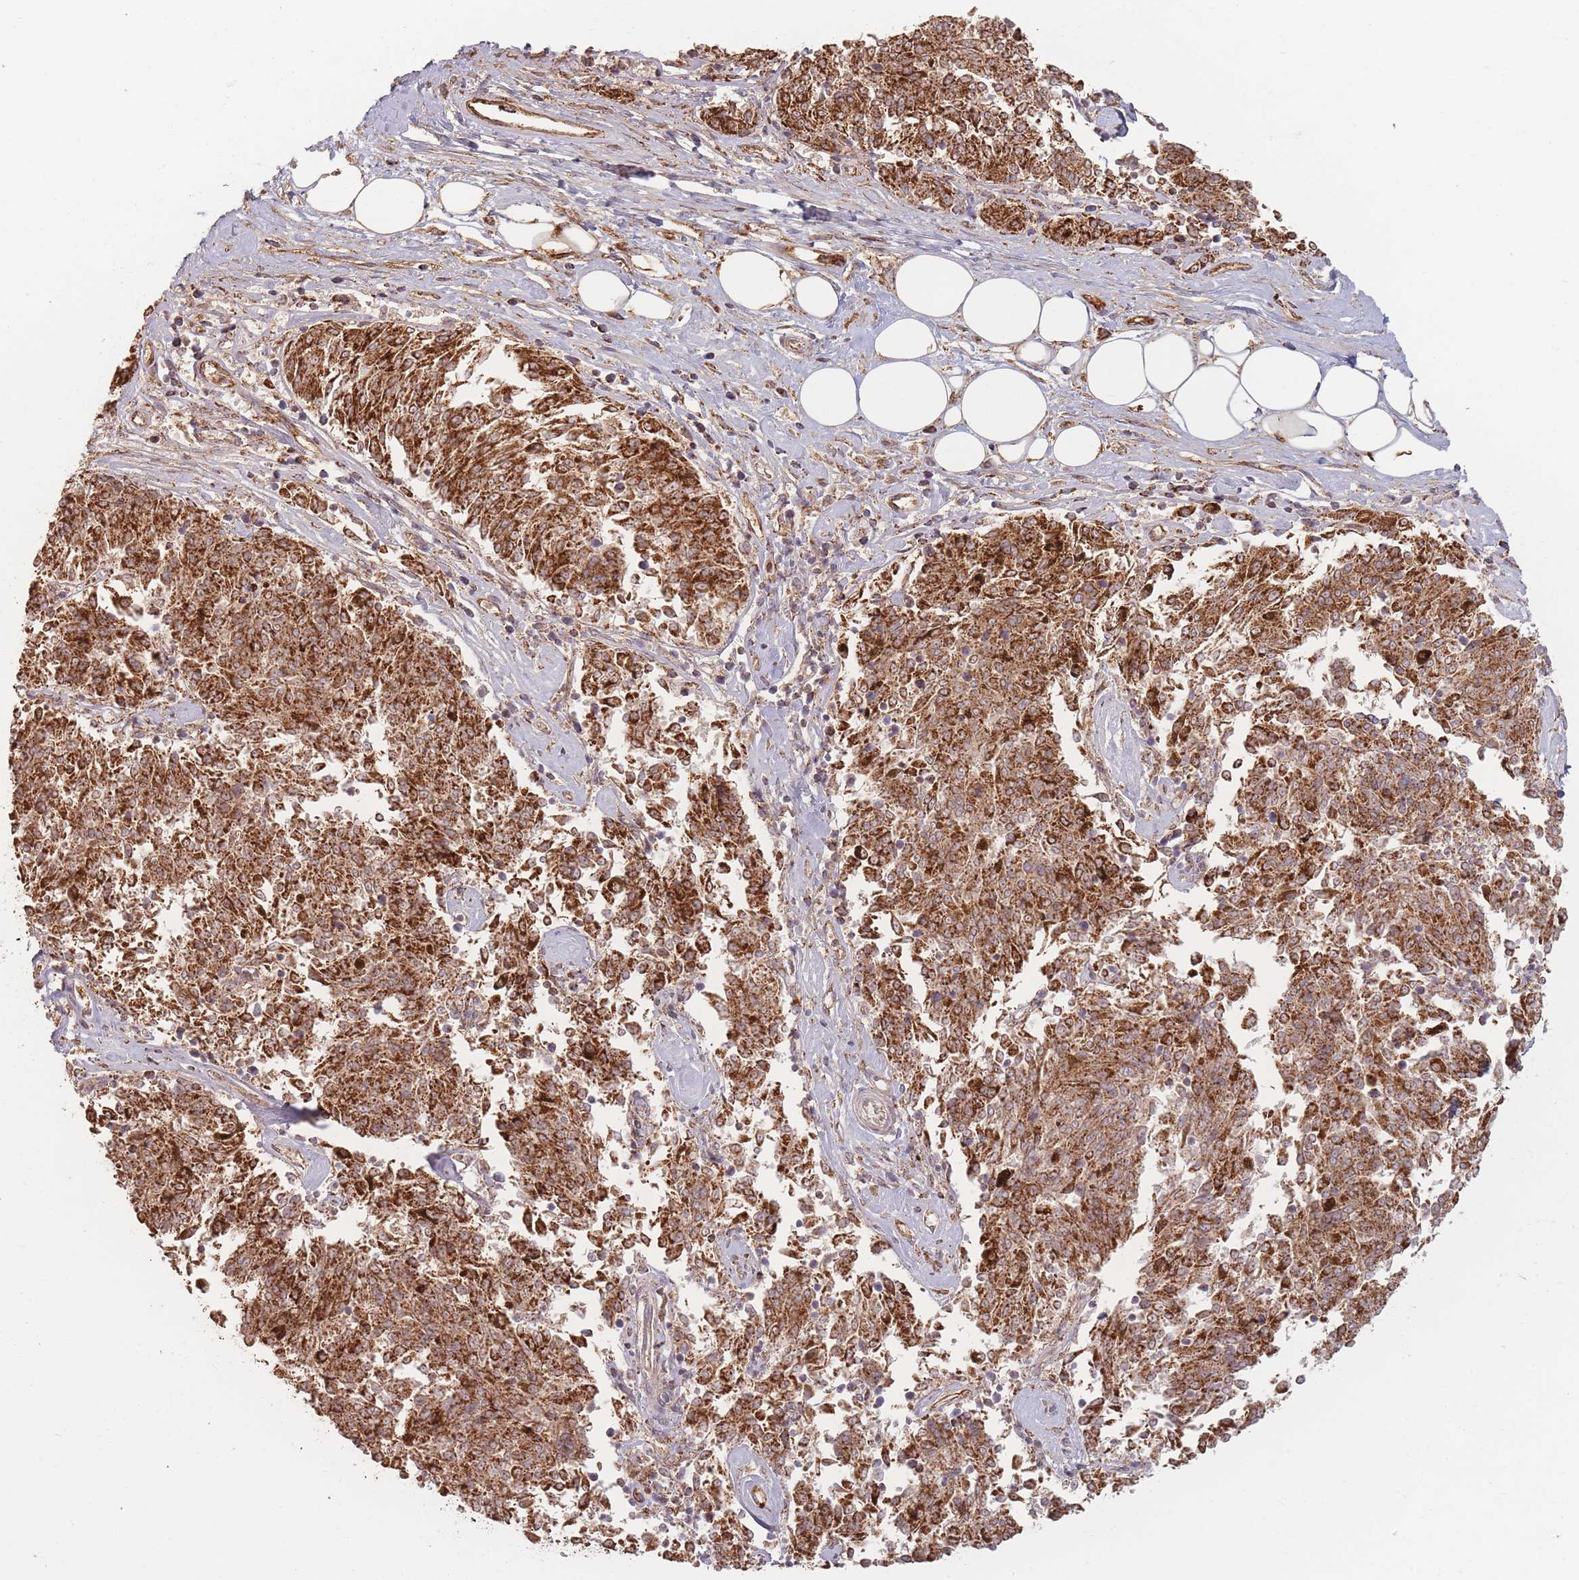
{"staining": {"intensity": "strong", "quantity": ">75%", "location": "cytoplasmic/membranous"}, "tissue": "melanoma", "cell_type": "Tumor cells", "image_type": "cancer", "snomed": [{"axis": "morphology", "description": "Malignant melanoma, NOS"}, {"axis": "topography", "description": "Skin"}], "caption": "Human malignant melanoma stained with a protein marker shows strong staining in tumor cells.", "gene": "ESRP2", "patient": {"sex": "female", "age": 72}}